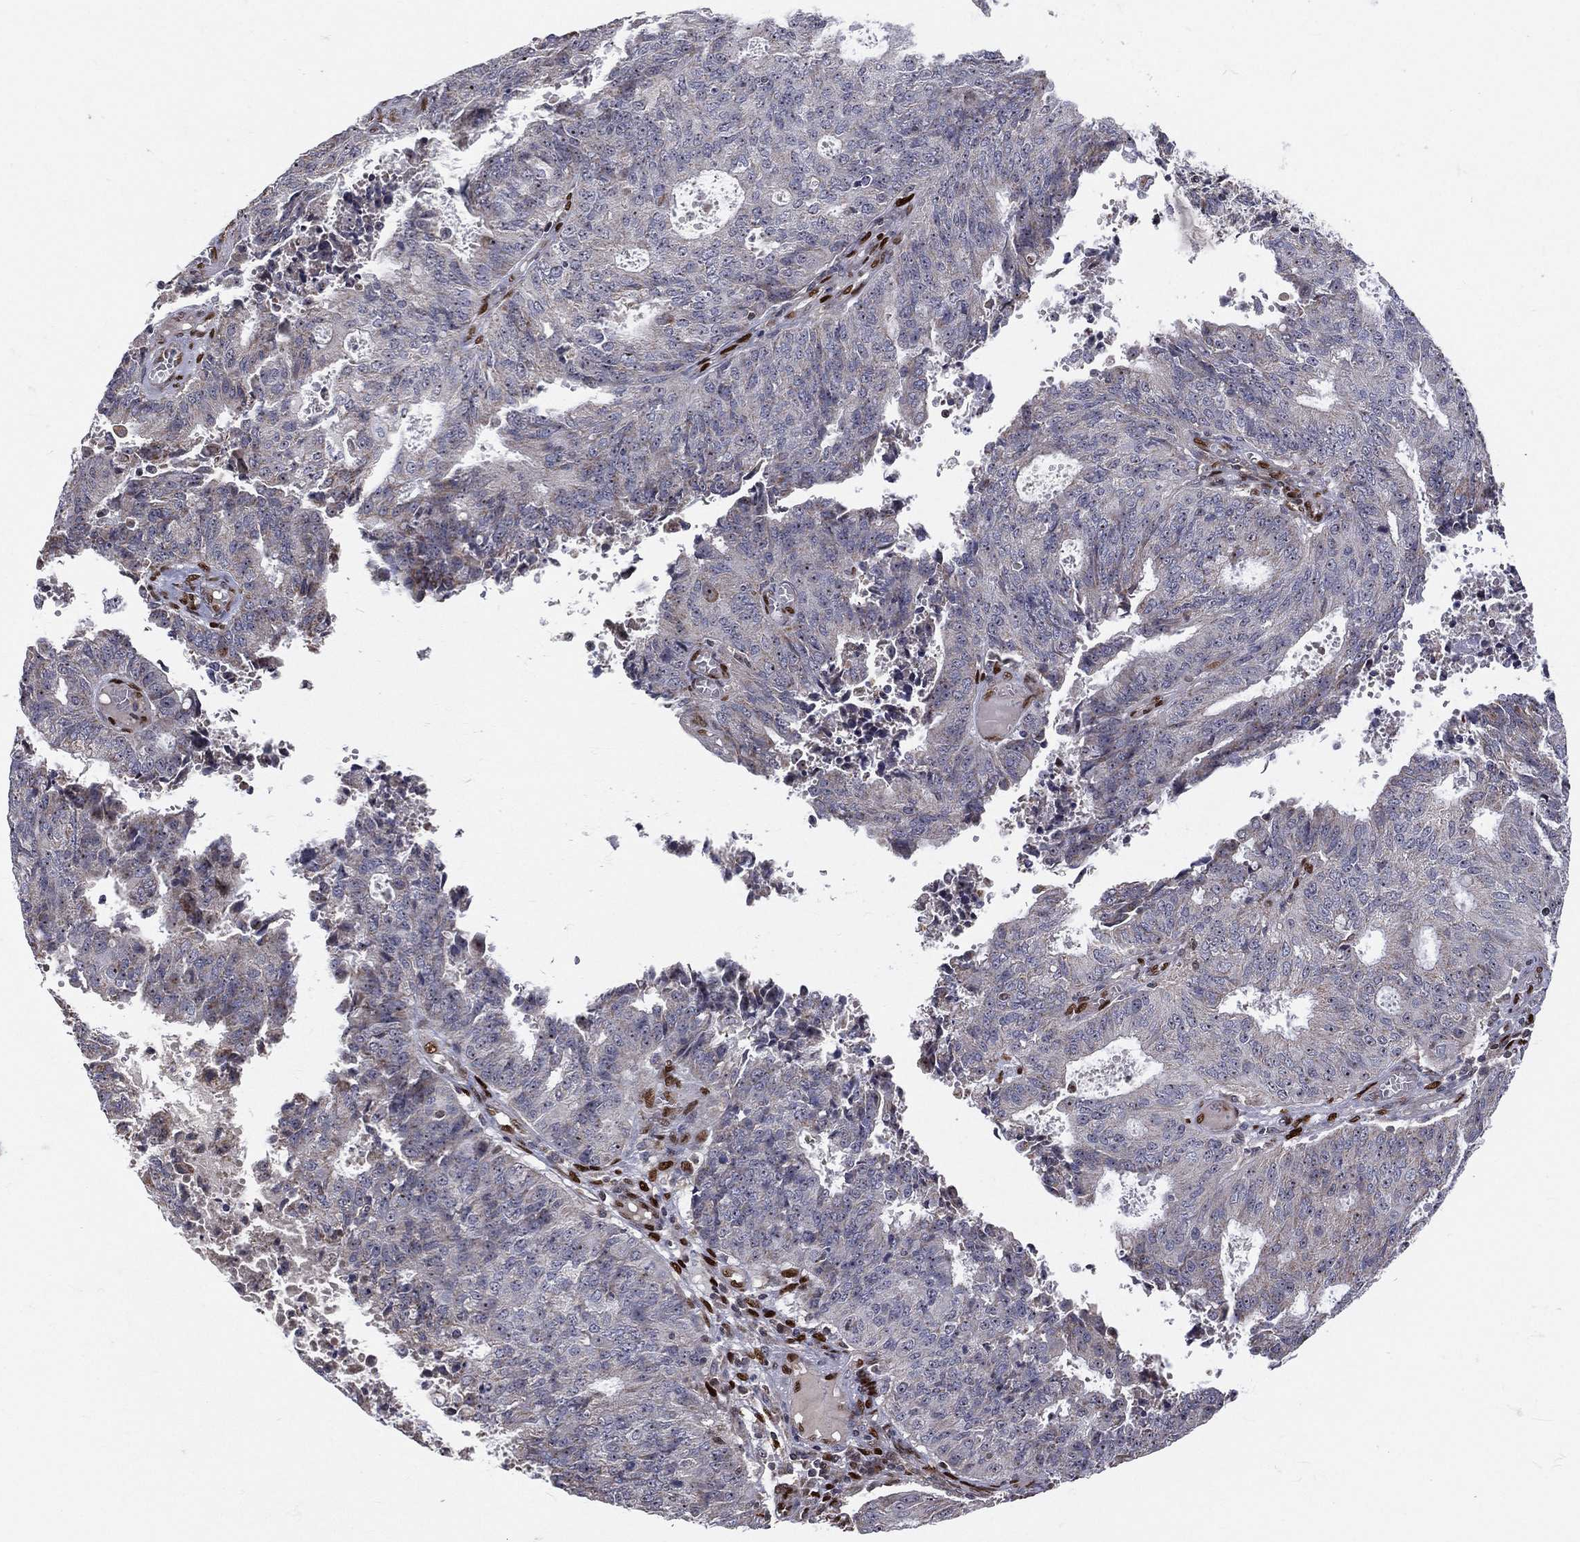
{"staining": {"intensity": "negative", "quantity": "none", "location": "none"}, "tissue": "endometrial cancer", "cell_type": "Tumor cells", "image_type": "cancer", "snomed": [{"axis": "morphology", "description": "Adenocarcinoma, NOS"}, {"axis": "topography", "description": "Endometrium"}], "caption": "High magnification brightfield microscopy of endometrial adenocarcinoma stained with DAB (3,3'-diaminobenzidine) (brown) and counterstained with hematoxylin (blue): tumor cells show no significant staining. The staining is performed using DAB (3,3'-diaminobenzidine) brown chromogen with nuclei counter-stained in using hematoxylin.", "gene": "ZEB1", "patient": {"sex": "female", "age": 82}}